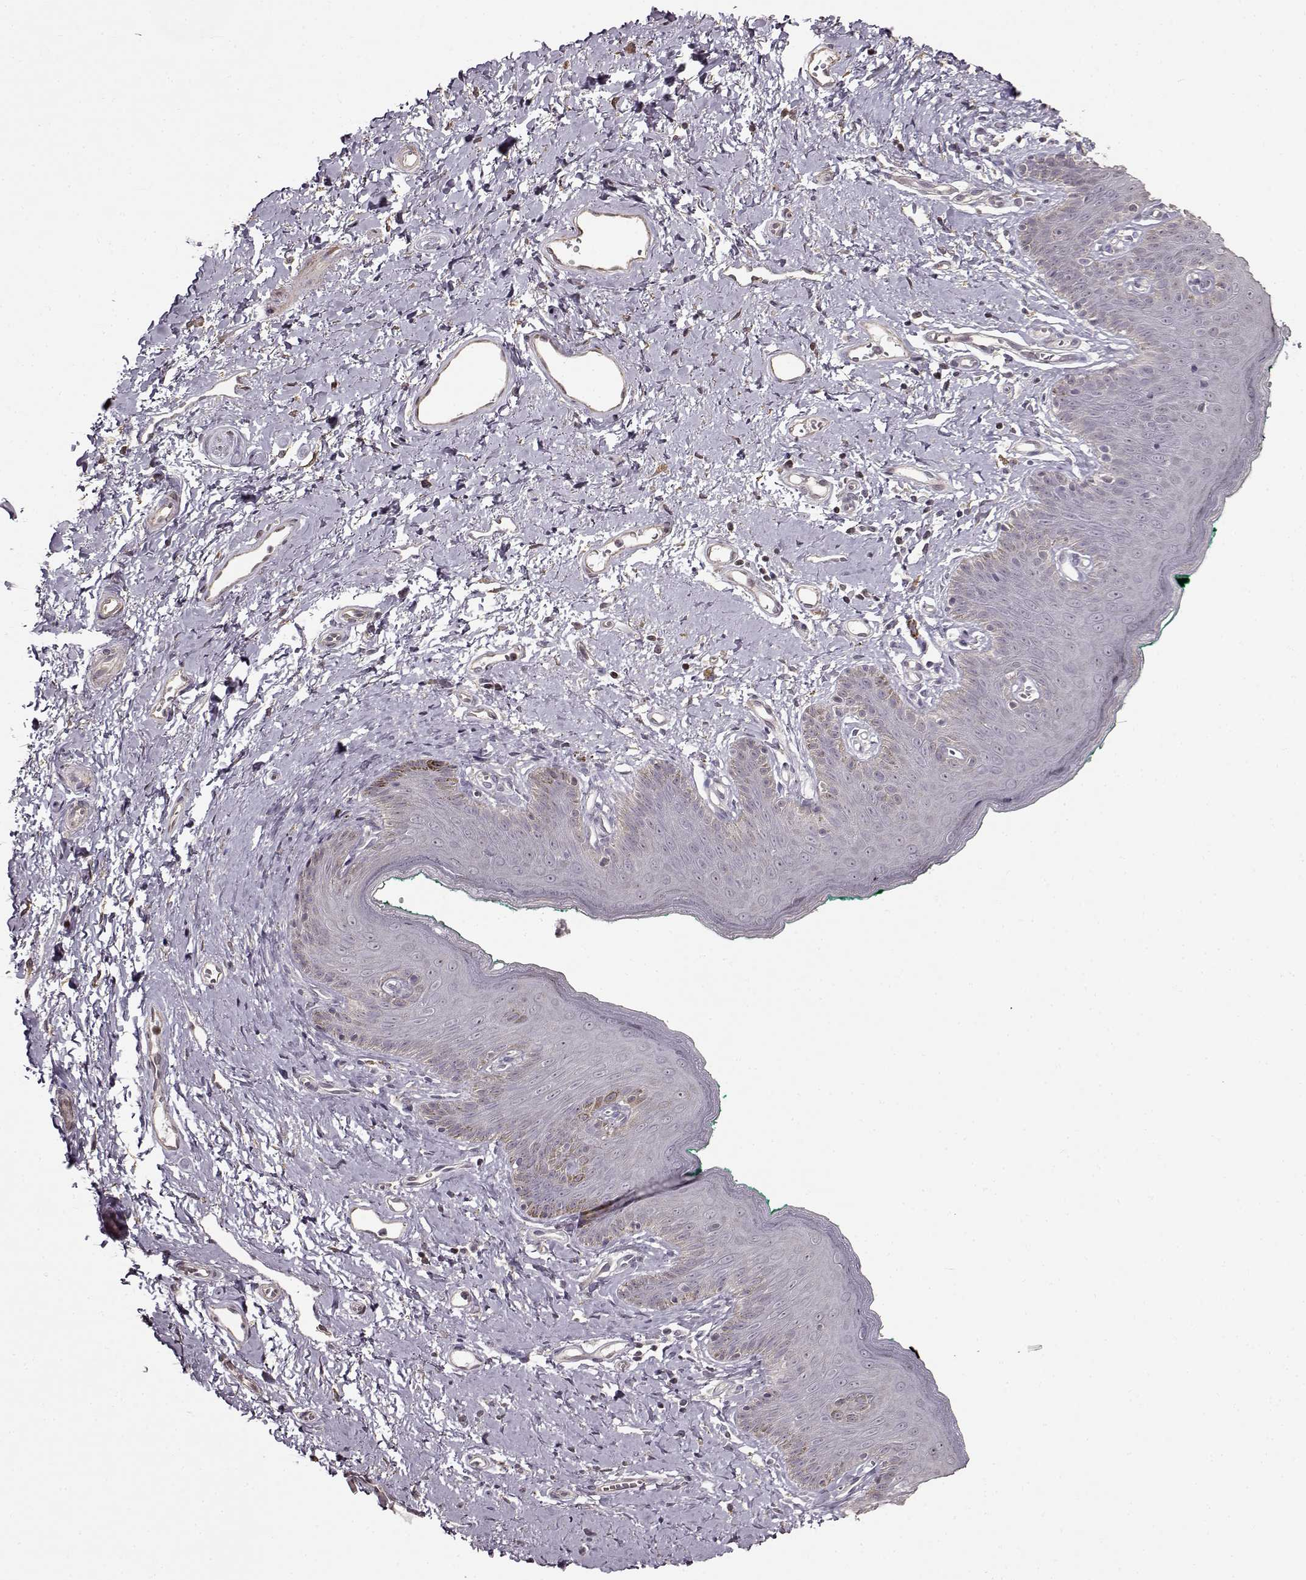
{"staining": {"intensity": "negative", "quantity": "none", "location": "none"}, "tissue": "skin", "cell_type": "Epidermal cells", "image_type": "normal", "snomed": [{"axis": "morphology", "description": "Normal tissue, NOS"}, {"axis": "topography", "description": "Vulva"}], "caption": "This is an immunohistochemistry (IHC) histopathology image of unremarkable skin. There is no staining in epidermal cells.", "gene": "FSHB", "patient": {"sex": "female", "age": 66}}